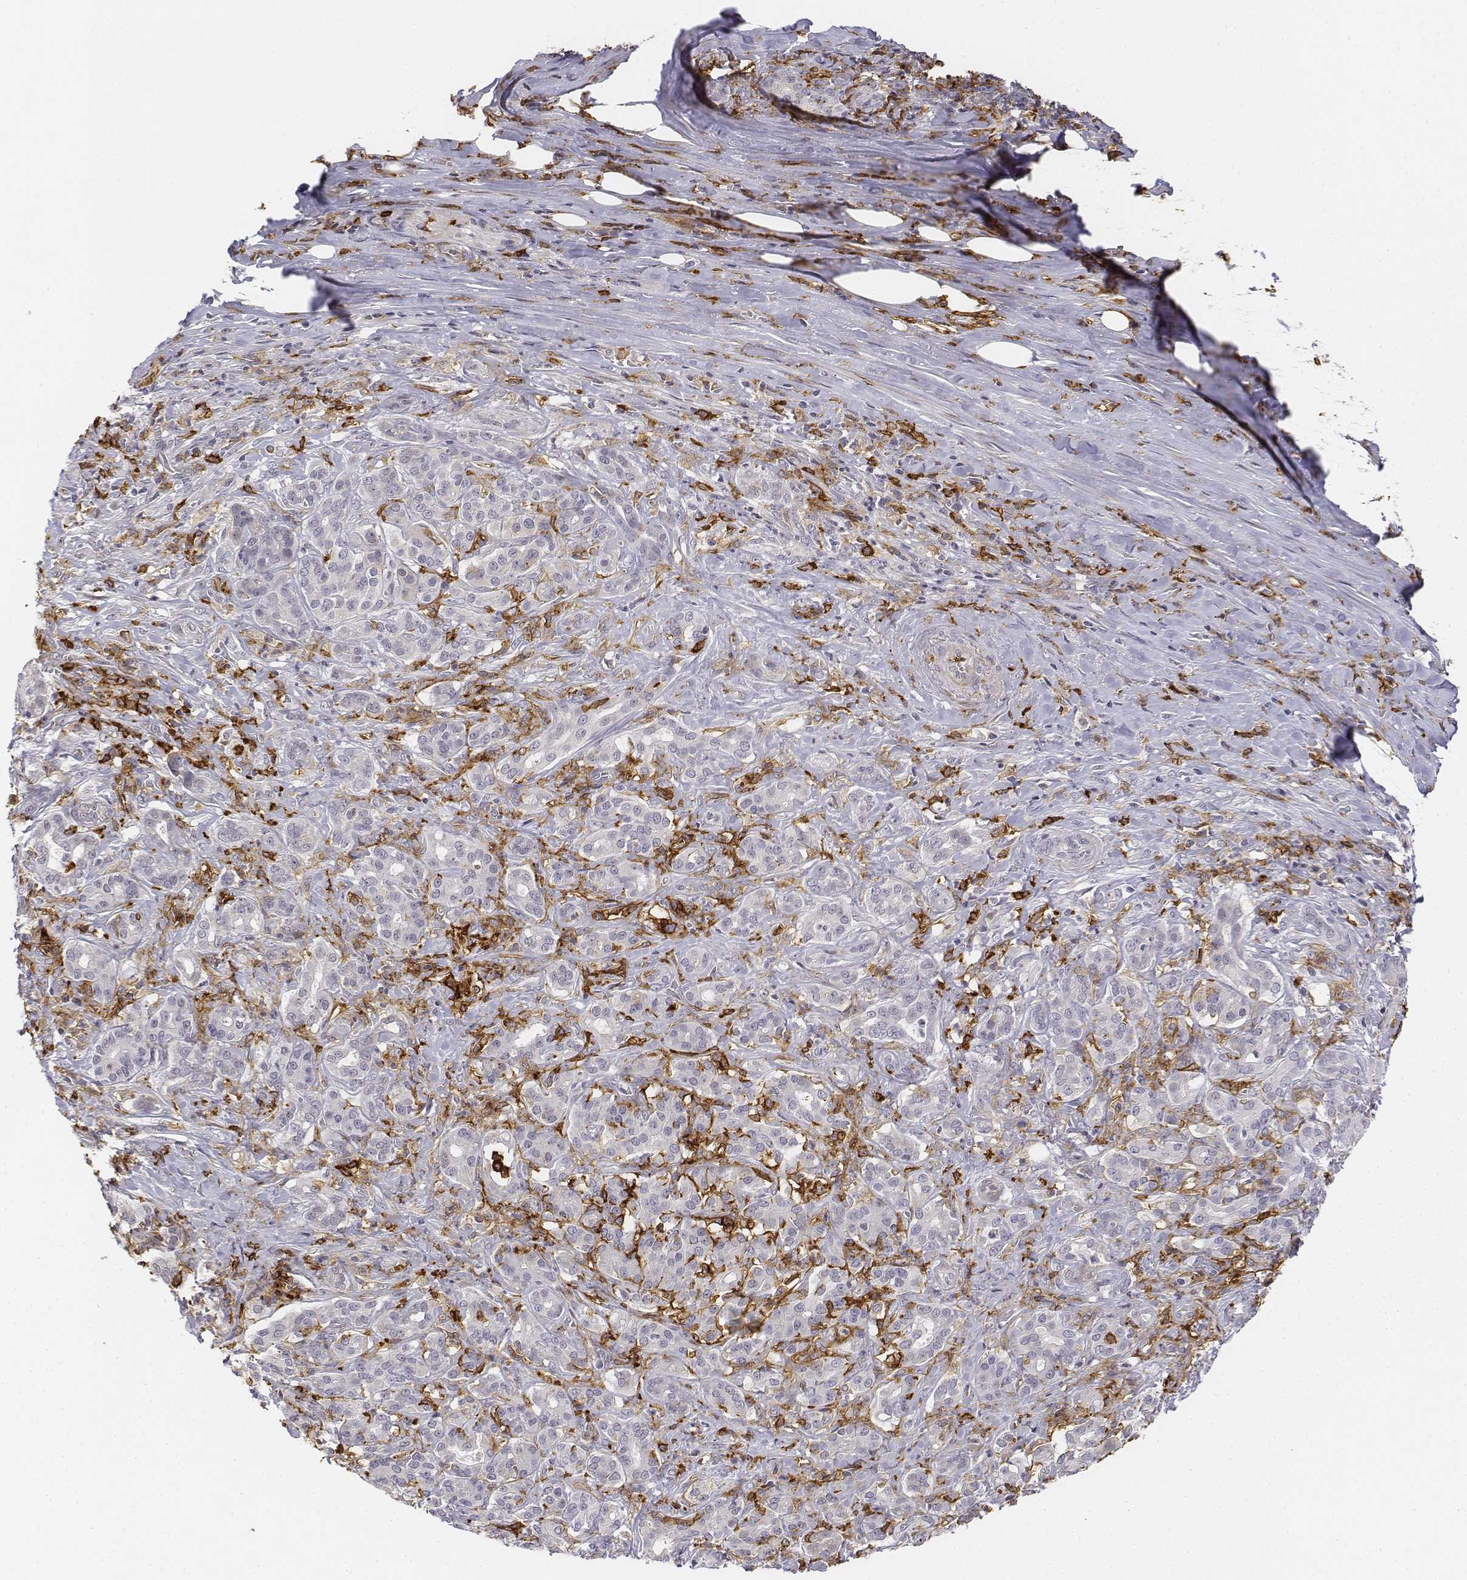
{"staining": {"intensity": "negative", "quantity": "none", "location": "none"}, "tissue": "pancreatic cancer", "cell_type": "Tumor cells", "image_type": "cancer", "snomed": [{"axis": "morphology", "description": "Normal tissue, NOS"}, {"axis": "morphology", "description": "Inflammation, NOS"}, {"axis": "morphology", "description": "Adenocarcinoma, NOS"}, {"axis": "topography", "description": "Pancreas"}], "caption": "Histopathology image shows no significant protein positivity in tumor cells of adenocarcinoma (pancreatic).", "gene": "CD14", "patient": {"sex": "male", "age": 57}}